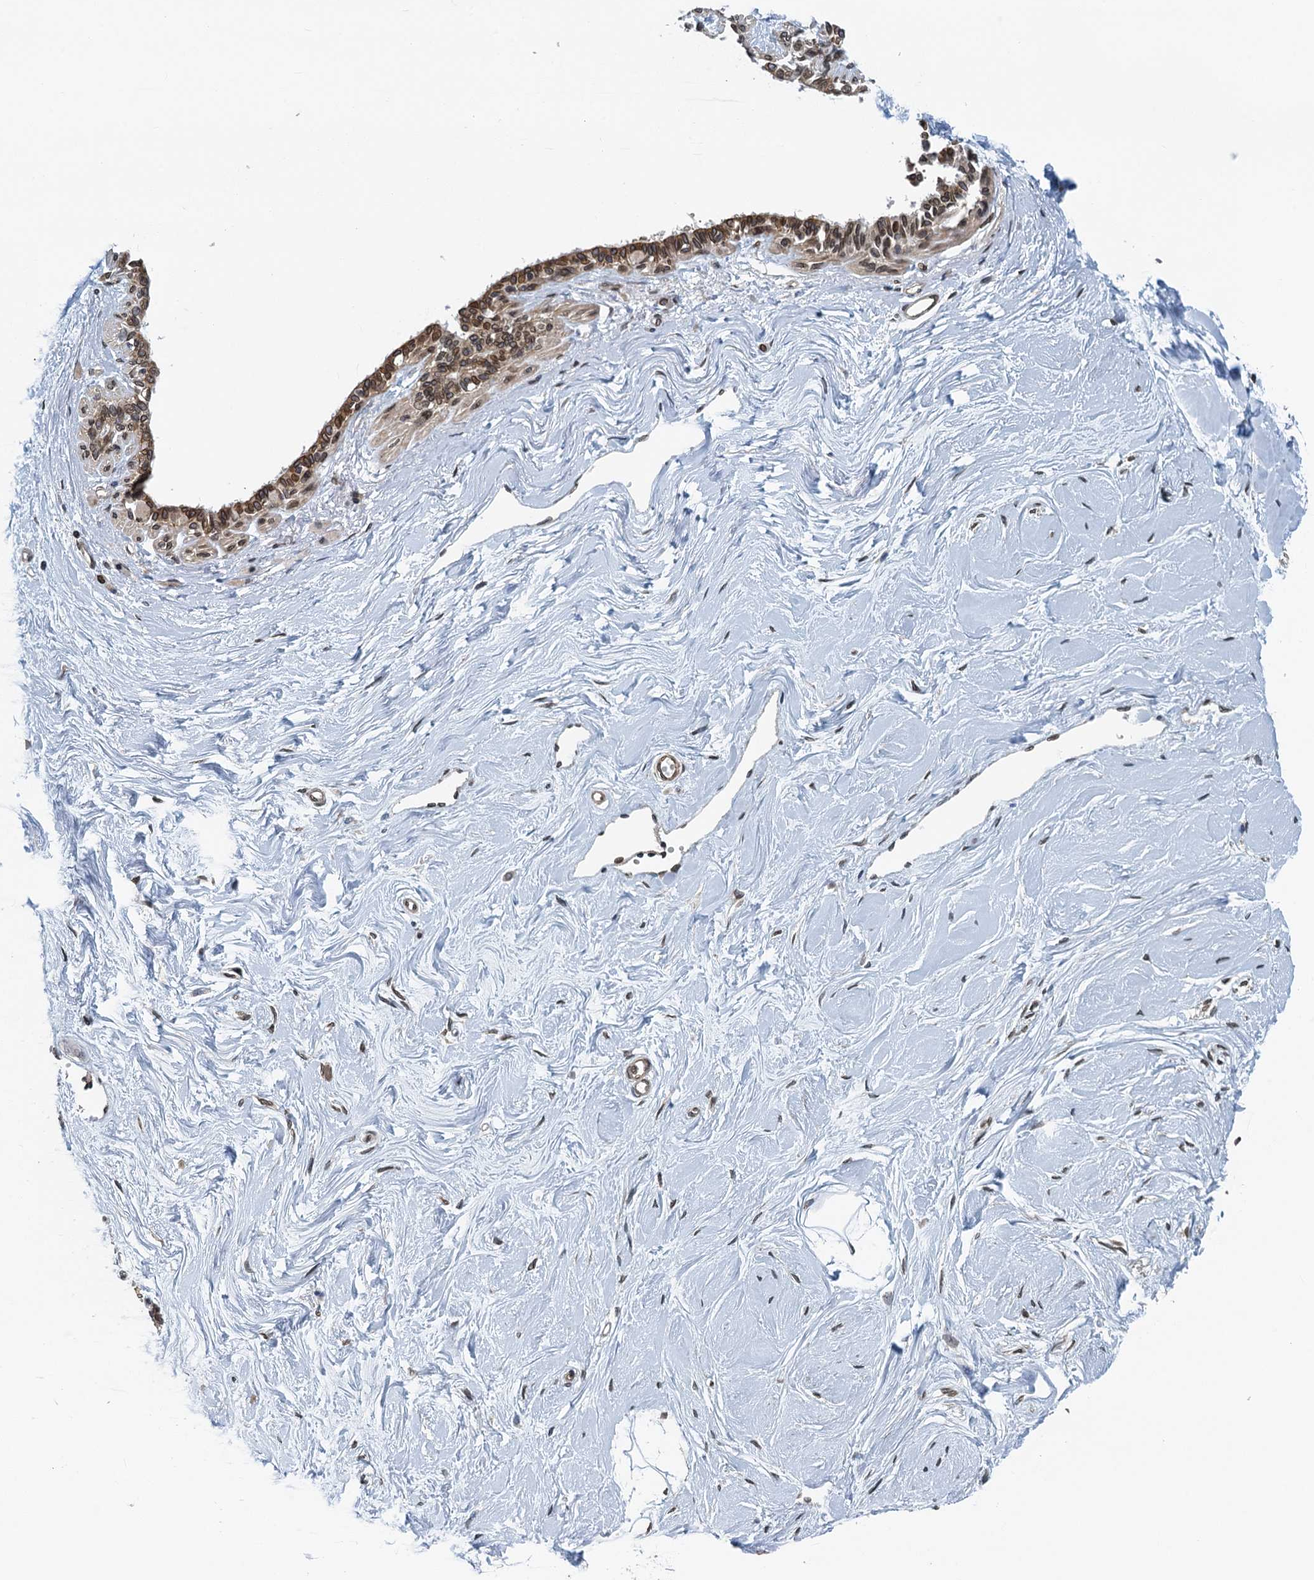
{"staining": {"intensity": "moderate", "quantity": "<25%", "location": "nuclear"}, "tissue": "breast", "cell_type": "Adipocytes", "image_type": "normal", "snomed": [{"axis": "morphology", "description": "Normal tissue, NOS"}, {"axis": "topography", "description": "Breast"}], "caption": "Protein expression analysis of normal breast exhibits moderate nuclear expression in approximately <25% of adipocytes.", "gene": "CCDC34", "patient": {"sex": "female", "age": 45}}